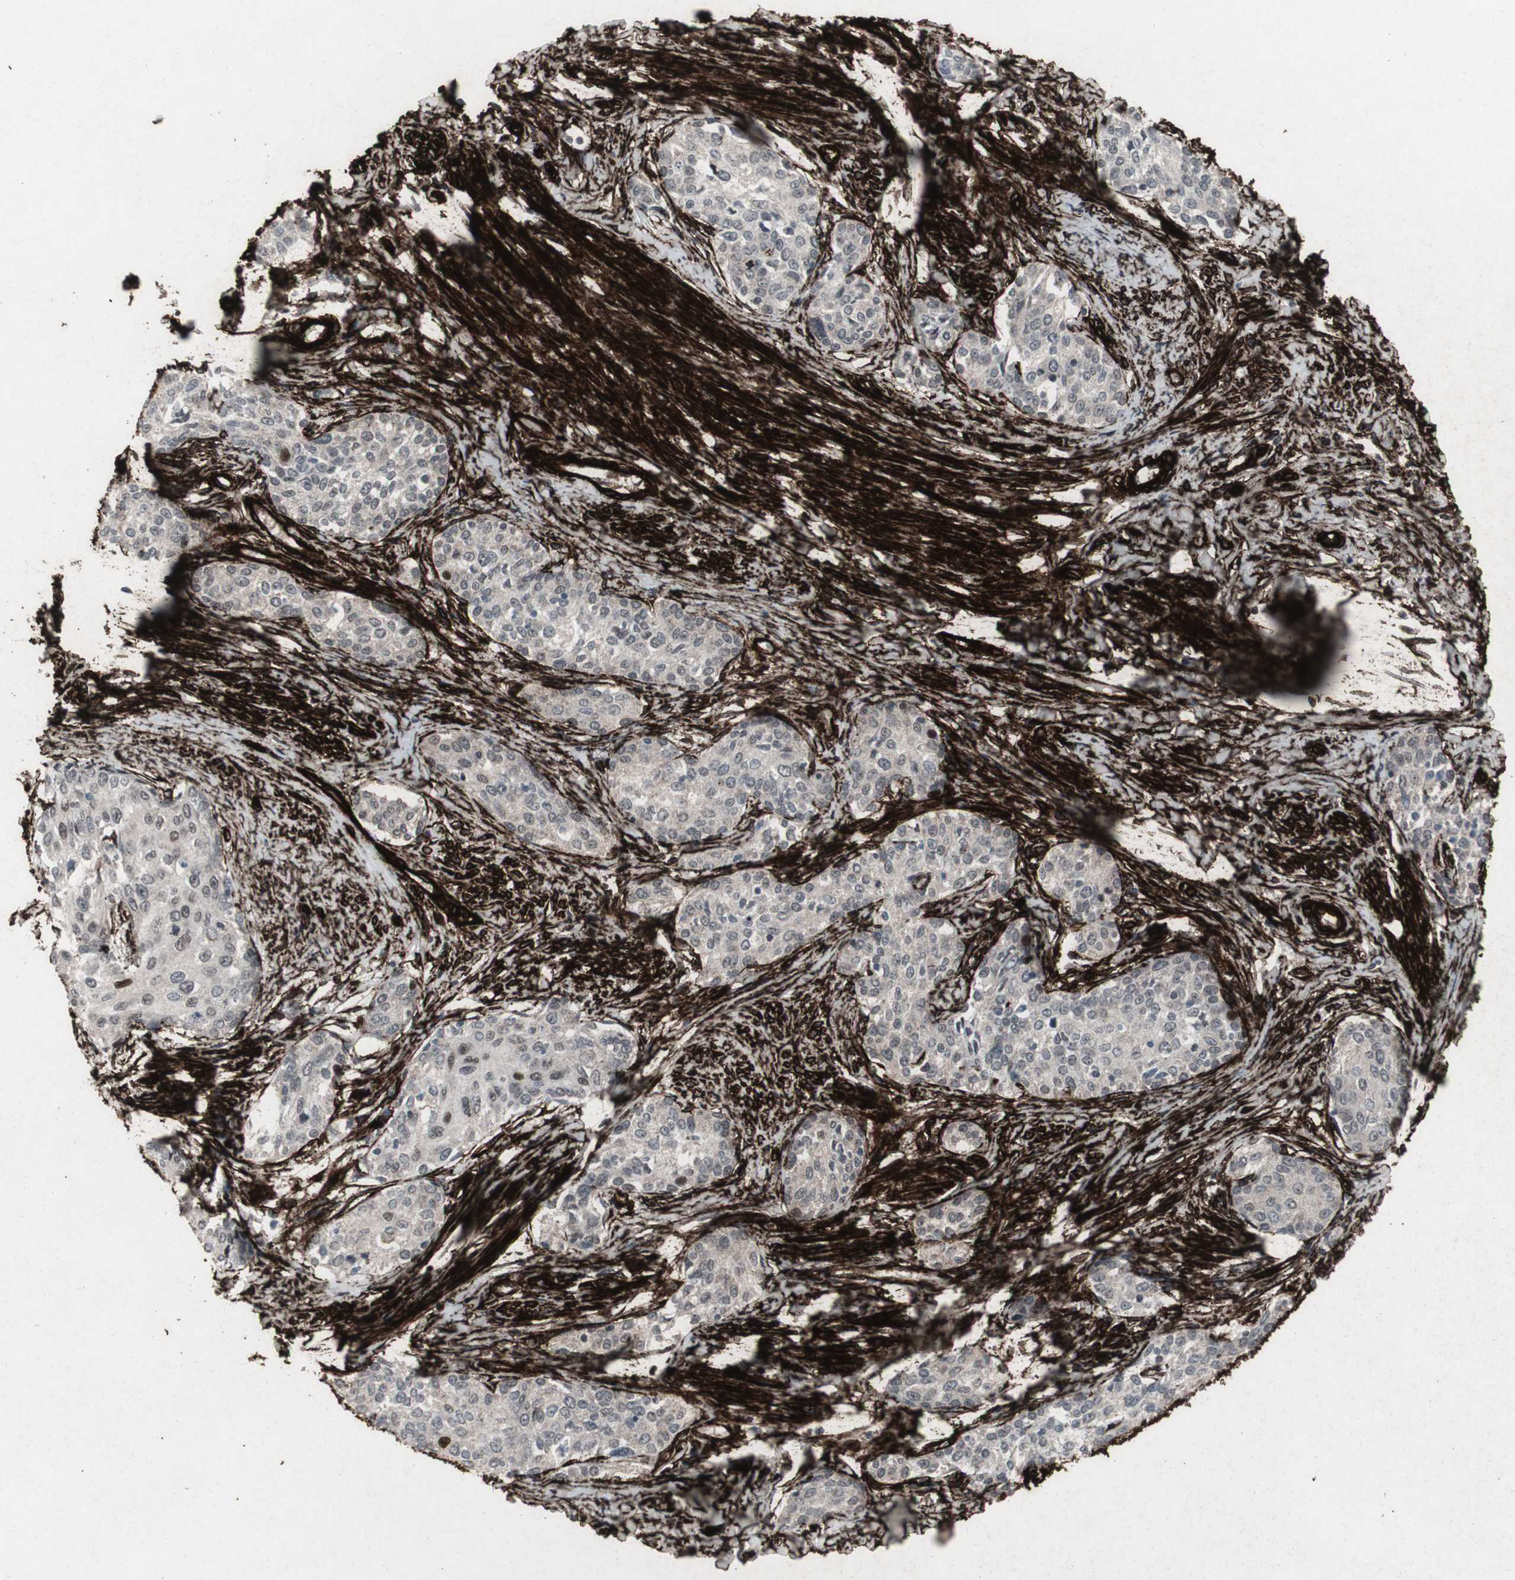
{"staining": {"intensity": "weak", "quantity": "25%-75%", "location": "cytoplasmic/membranous,nuclear"}, "tissue": "cervical cancer", "cell_type": "Tumor cells", "image_type": "cancer", "snomed": [{"axis": "morphology", "description": "Squamous cell carcinoma, NOS"}, {"axis": "morphology", "description": "Adenocarcinoma, NOS"}, {"axis": "topography", "description": "Cervix"}], "caption": "This image shows squamous cell carcinoma (cervical) stained with immunohistochemistry to label a protein in brown. The cytoplasmic/membranous and nuclear of tumor cells show weak positivity for the protein. Nuclei are counter-stained blue.", "gene": "PDGFA", "patient": {"sex": "female", "age": 52}}